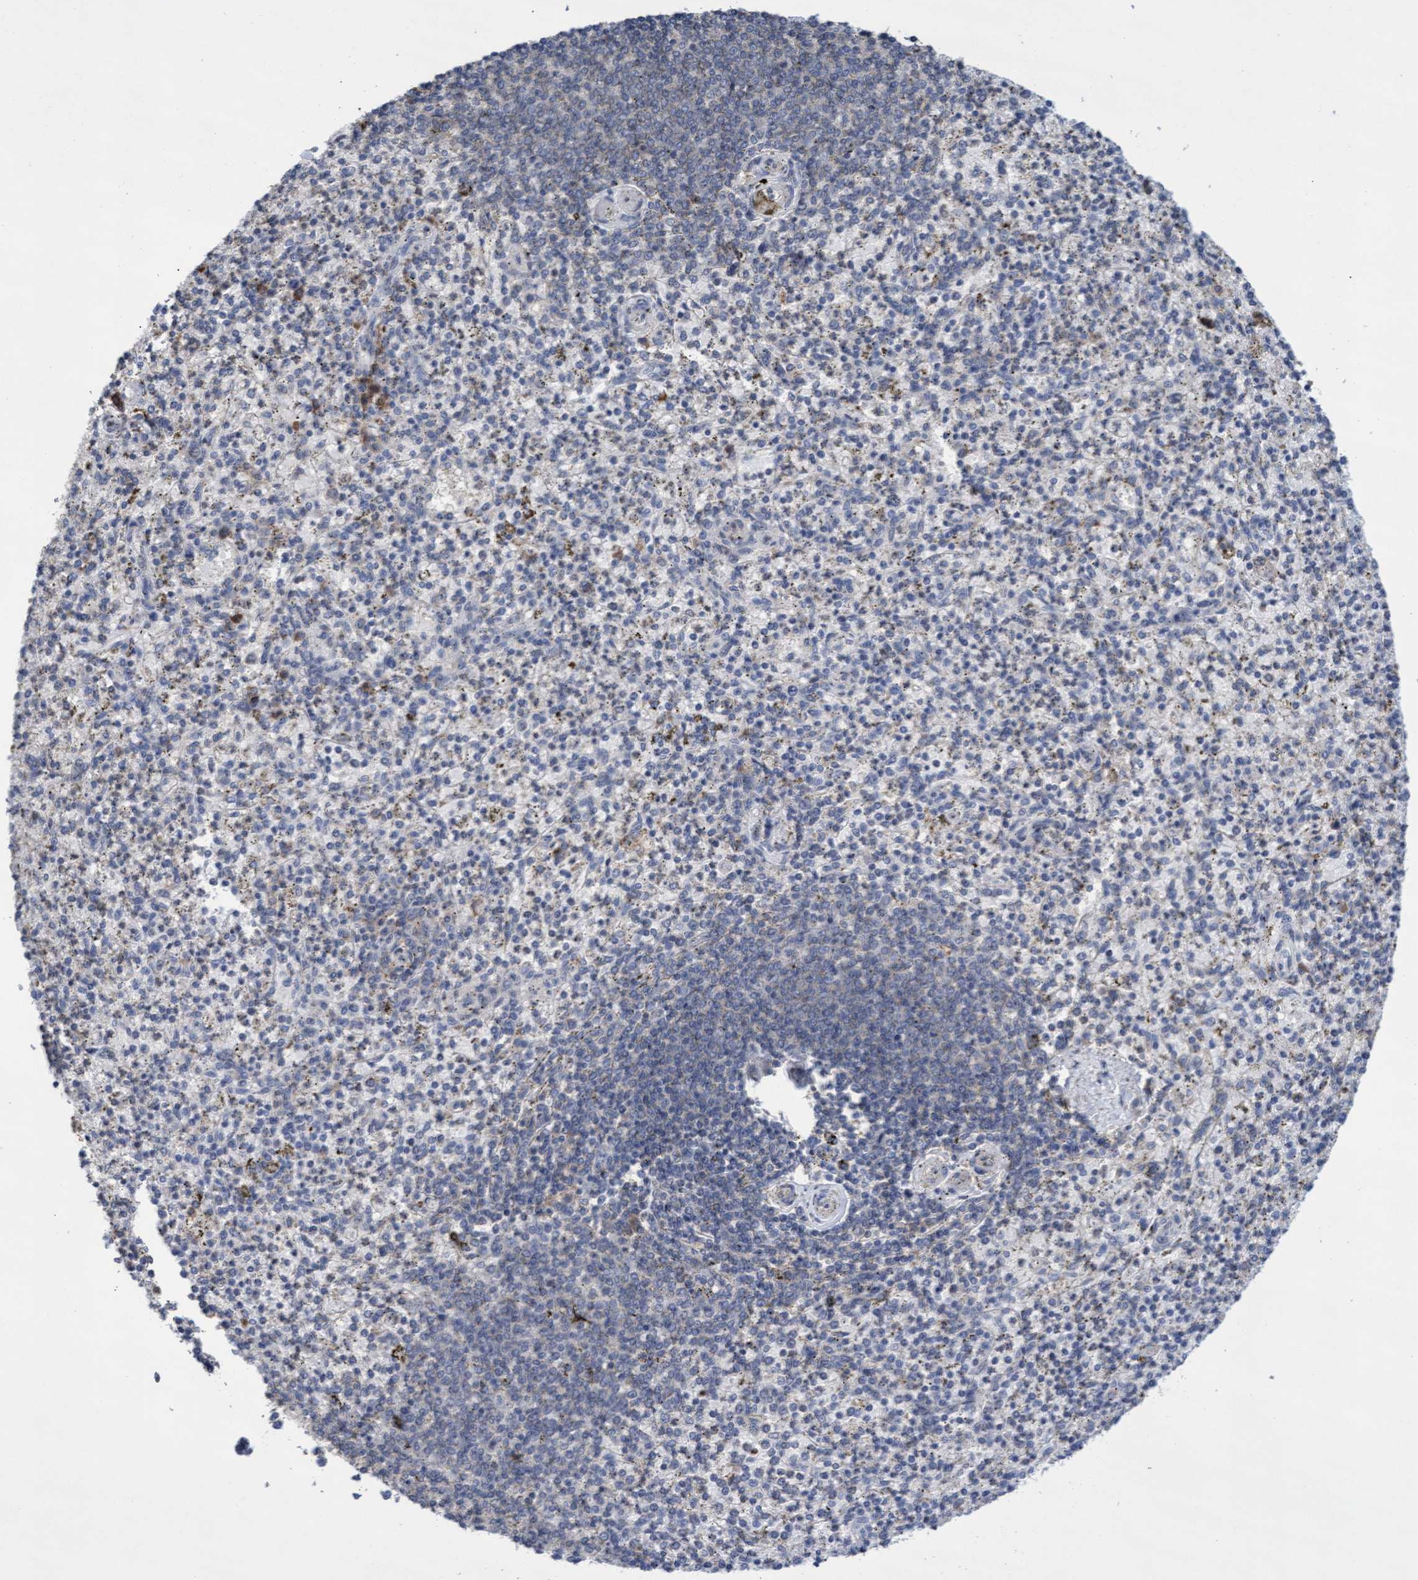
{"staining": {"intensity": "weak", "quantity": "<25%", "location": "cytoplasmic/membranous"}, "tissue": "spleen", "cell_type": "Cells in red pulp", "image_type": "normal", "snomed": [{"axis": "morphology", "description": "Normal tissue, NOS"}, {"axis": "topography", "description": "Spleen"}], "caption": "An immunohistochemistry micrograph of normal spleen is shown. There is no staining in cells in red pulp of spleen.", "gene": "GPR39", "patient": {"sex": "male", "age": 72}}